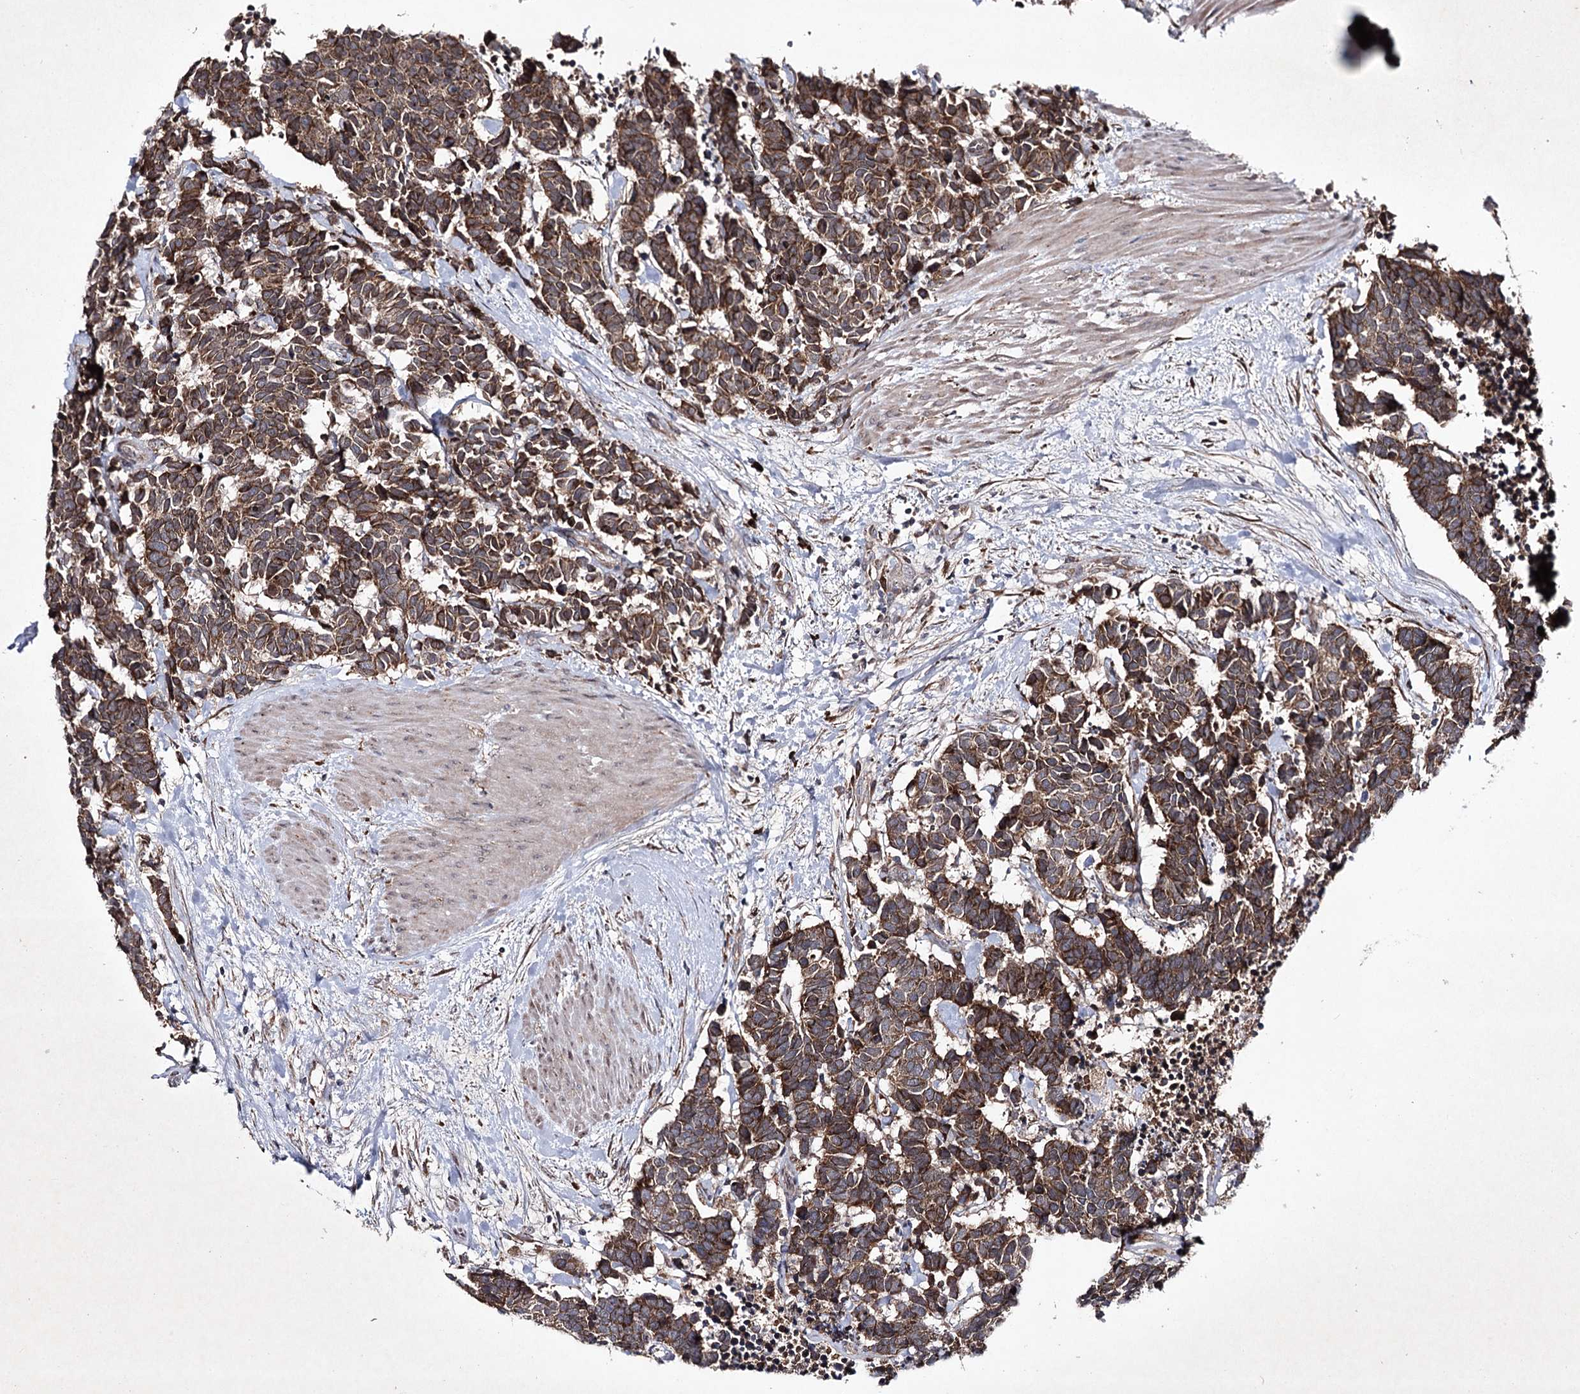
{"staining": {"intensity": "moderate", "quantity": ">75%", "location": "cytoplasmic/membranous"}, "tissue": "carcinoid", "cell_type": "Tumor cells", "image_type": "cancer", "snomed": [{"axis": "morphology", "description": "Carcinoma, NOS"}, {"axis": "morphology", "description": "Carcinoid, malignant, NOS"}, {"axis": "topography", "description": "Urinary bladder"}], "caption": "Protein positivity by immunohistochemistry (IHC) reveals moderate cytoplasmic/membranous expression in approximately >75% of tumor cells in carcinoid. Using DAB (brown) and hematoxylin (blue) stains, captured at high magnification using brightfield microscopy.", "gene": "ALG9", "patient": {"sex": "male", "age": 57}}